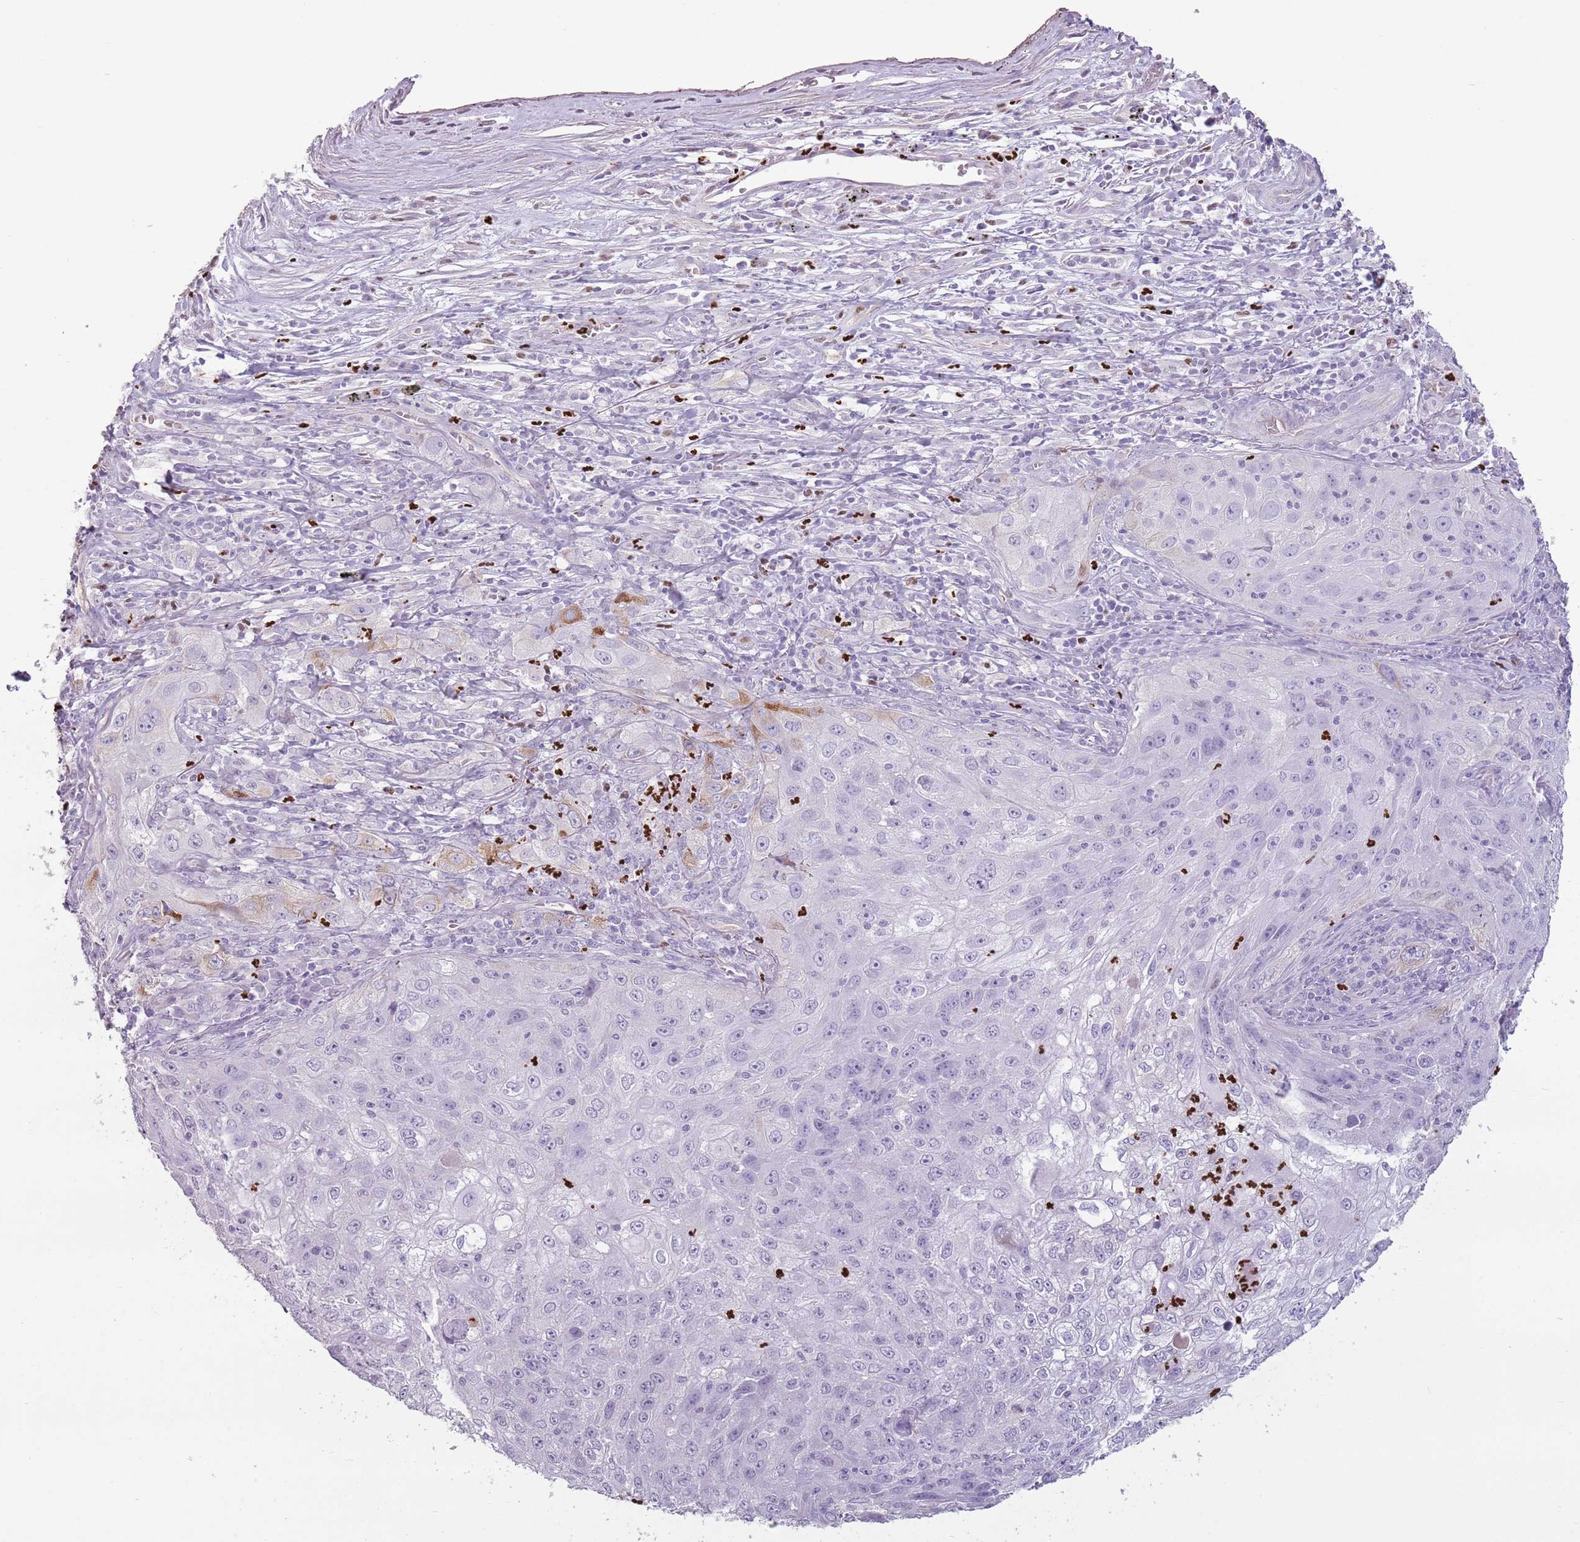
{"staining": {"intensity": "negative", "quantity": "none", "location": "none"}, "tissue": "lung cancer", "cell_type": "Tumor cells", "image_type": "cancer", "snomed": [{"axis": "morphology", "description": "Squamous cell carcinoma, NOS"}, {"axis": "topography", "description": "Lung"}], "caption": "Immunohistochemistry micrograph of neoplastic tissue: human lung cancer stained with DAB demonstrates no significant protein positivity in tumor cells. (Immunohistochemistry (ihc), brightfield microscopy, high magnification).", "gene": "CELF6", "patient": {"sex": "female", "age": 69}}